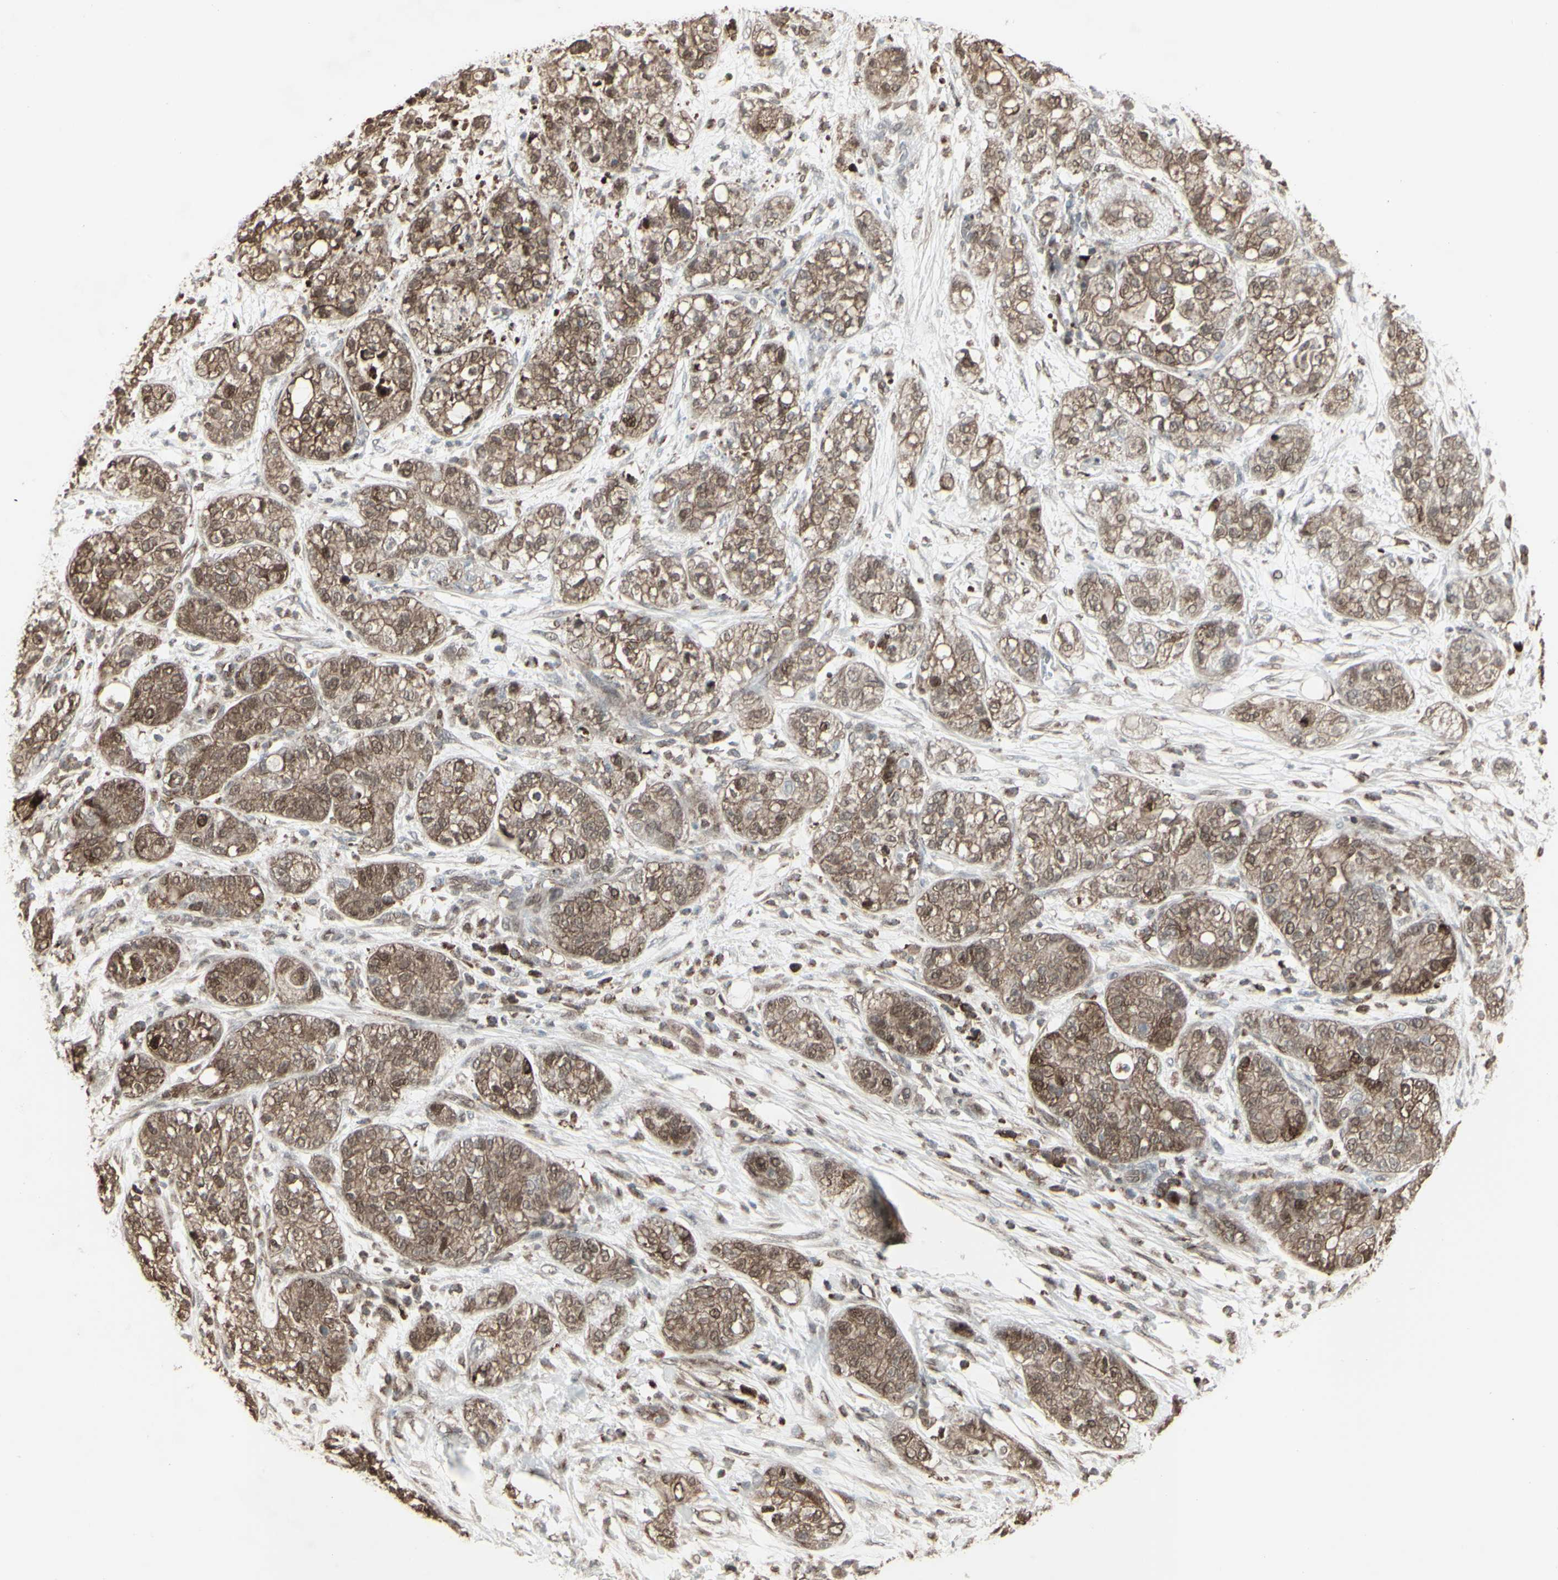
{"staining": {"intensity": "moderate", "quantity": ">75%", "location": "cytoplasmic/membranous"}, "tissue": "pancreatic cancer", "cell_type": "Tumor cells", "image_type": "cancer", "snomed": [{"axis": "morphology", "description": "Adenocarcinoma, NOS"}, {"axis": "topography", "description": "Pancreas"}], "caption": "There is medium levels of moderate cytoplasmic/membranous staining in tumor cells of pancreatic cancer, as demonstrated by immunohistochemical staining (brown color).", "gene": "CD33", "patient": {"sex": "female", "age": 78}}